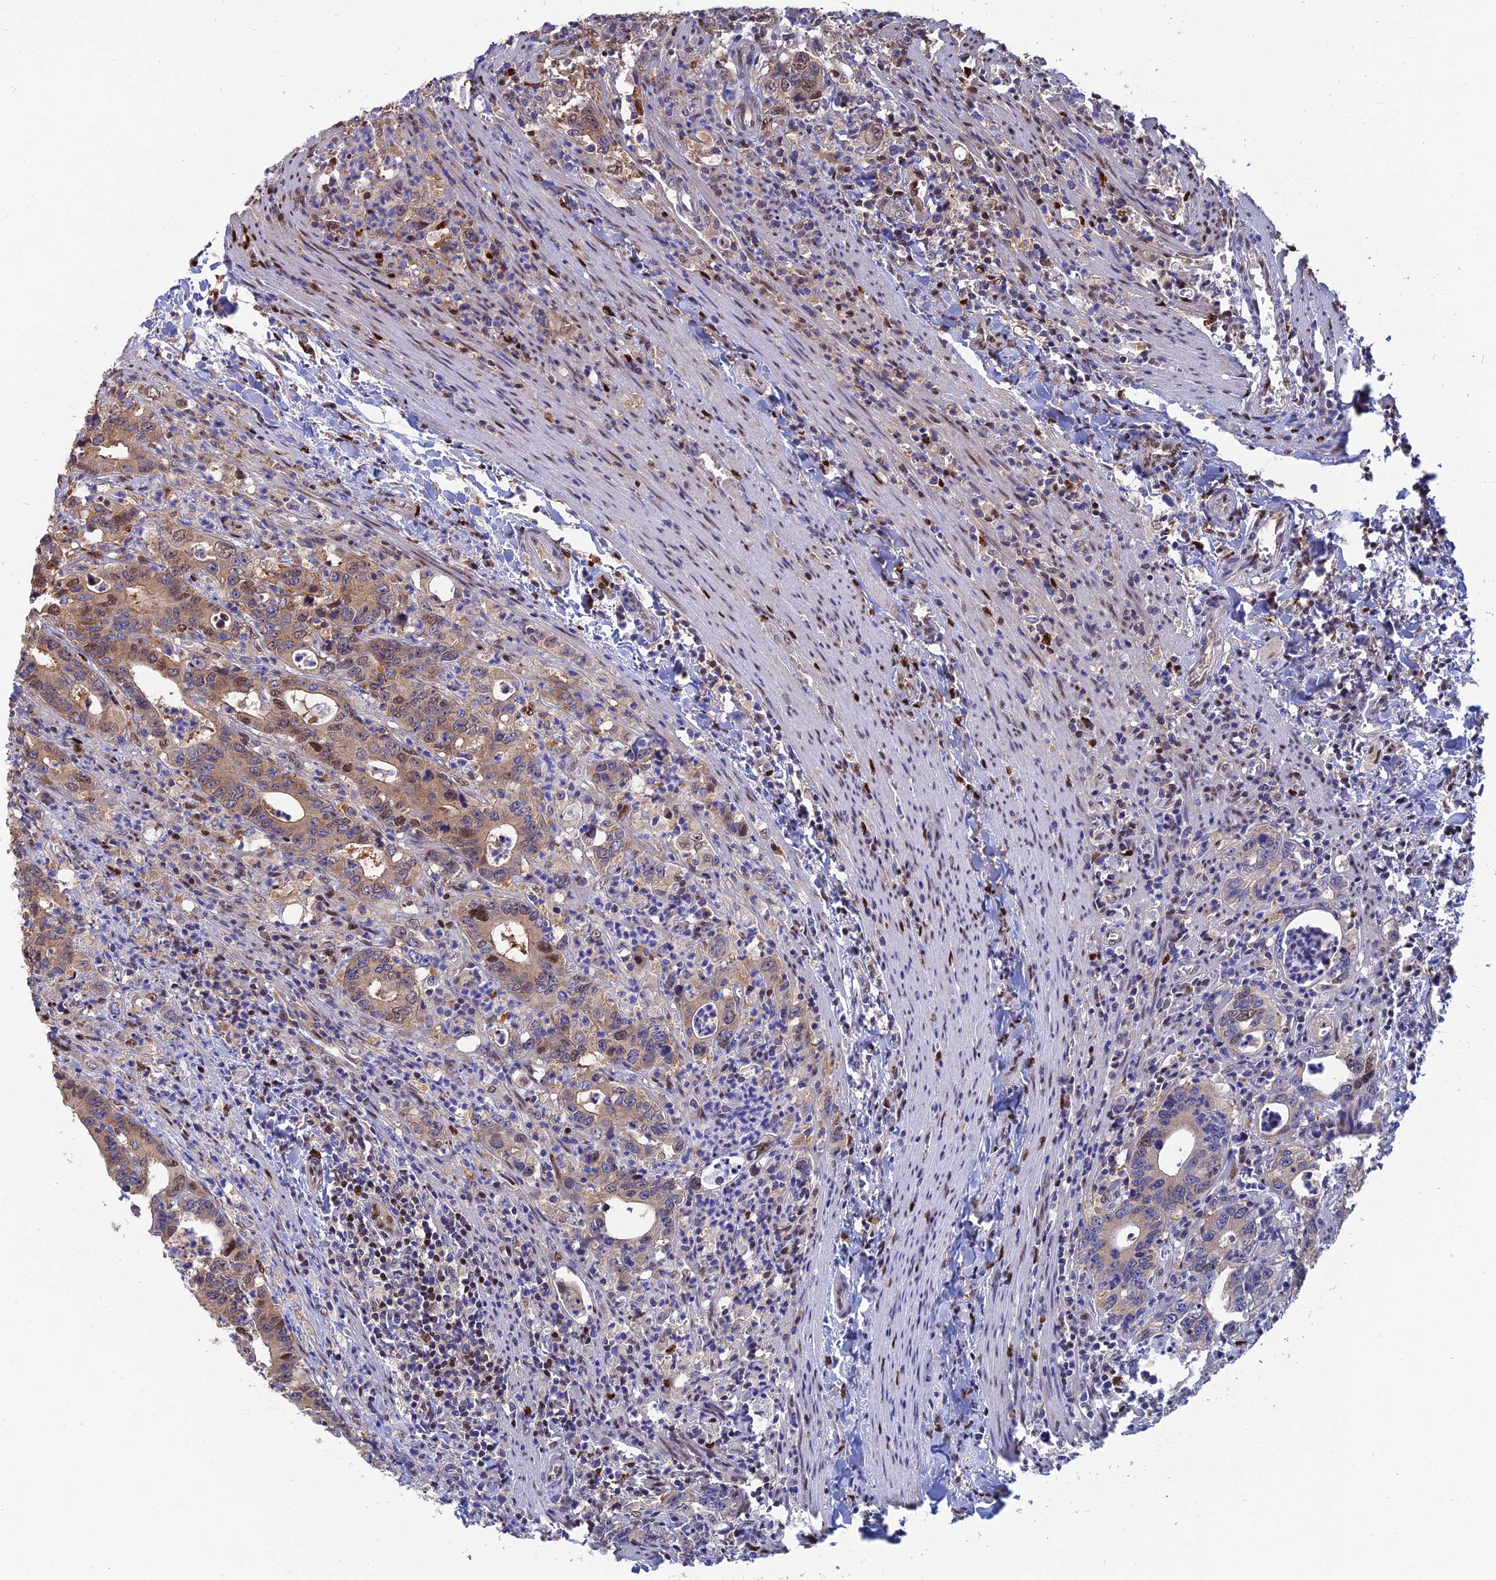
{"staining": {"intensity": "moderate", "quantity": ">75%", "location": "cytoplasmic/membranous,nuclear"}, "tissue": "colorectal cancer", "cell_type": "Tumor cells", "image_type": "cancer", "snomed": [{"axis": "morphology", "description": "Adenocarcinoma, NOS"}, {"axis": "topography", "description": "Colon"}], "caption": "Moderate cytoplasmic/membranous and nuclear positivity for a protein is present in about >75% of tumor cells of adenocarcinoma (colorectal) using immunohistochemistry (IHC).", "gene": "DNPEP", "patient": {"sex": "female", "age": 75}}